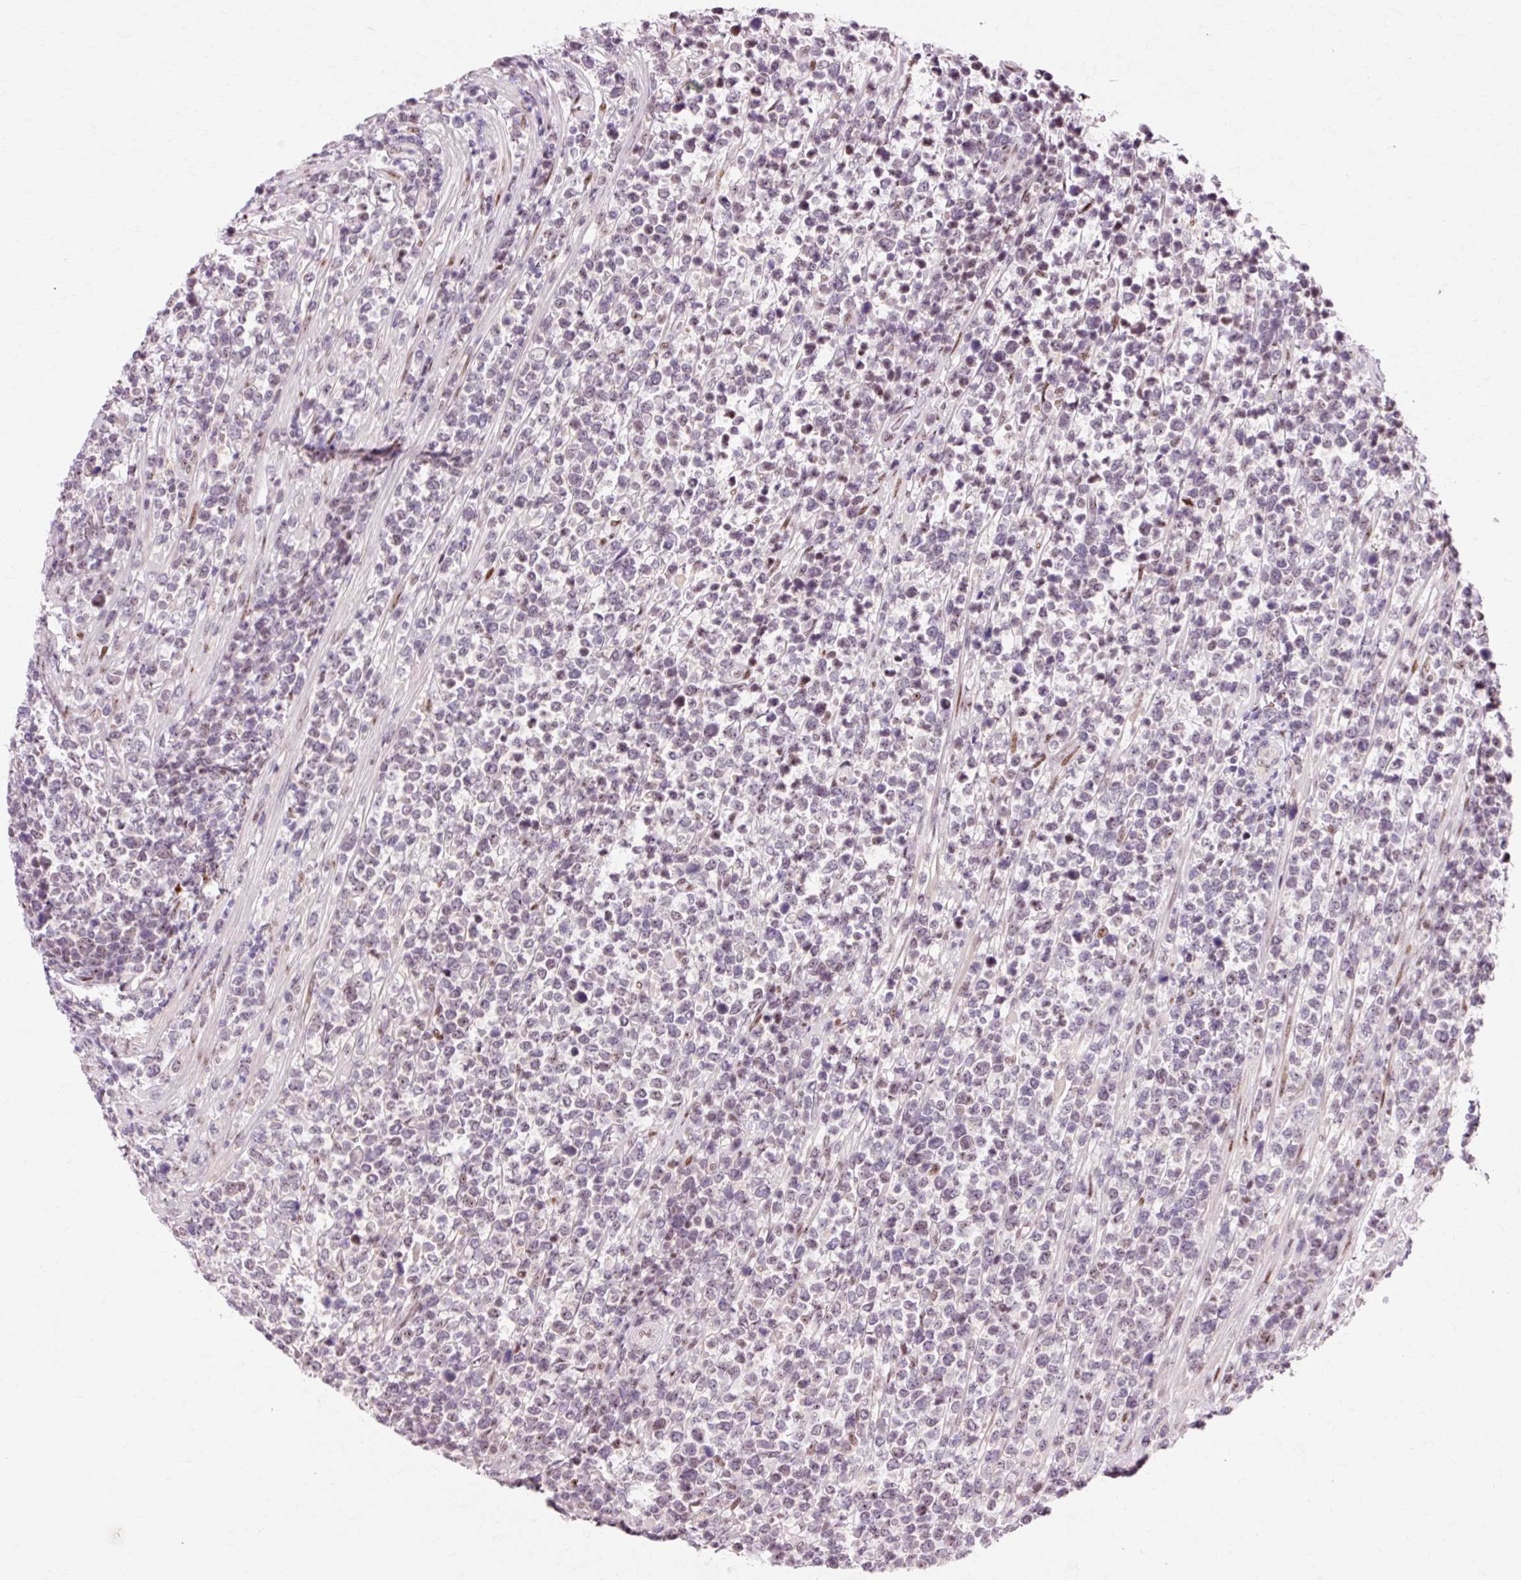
{"staining": {"intensity": "weak", "quantity": "<25%", "location": "nuclear"}, "tissue": "lymphoma", "cell_type": "Tumor cells", "image_type": "cancer", "snomed": [{"axis": "morphology", "description": "Malignant lymphoma, non-Hodgkin's type, High grade"}, {"axis": "topography", "description": "Soft tissue"}], "caption": "The image exhibits no staining of tumor cells in lymphoma.", "gene": "MACROD2", "patient": {"sex": "female", "age": 56}}